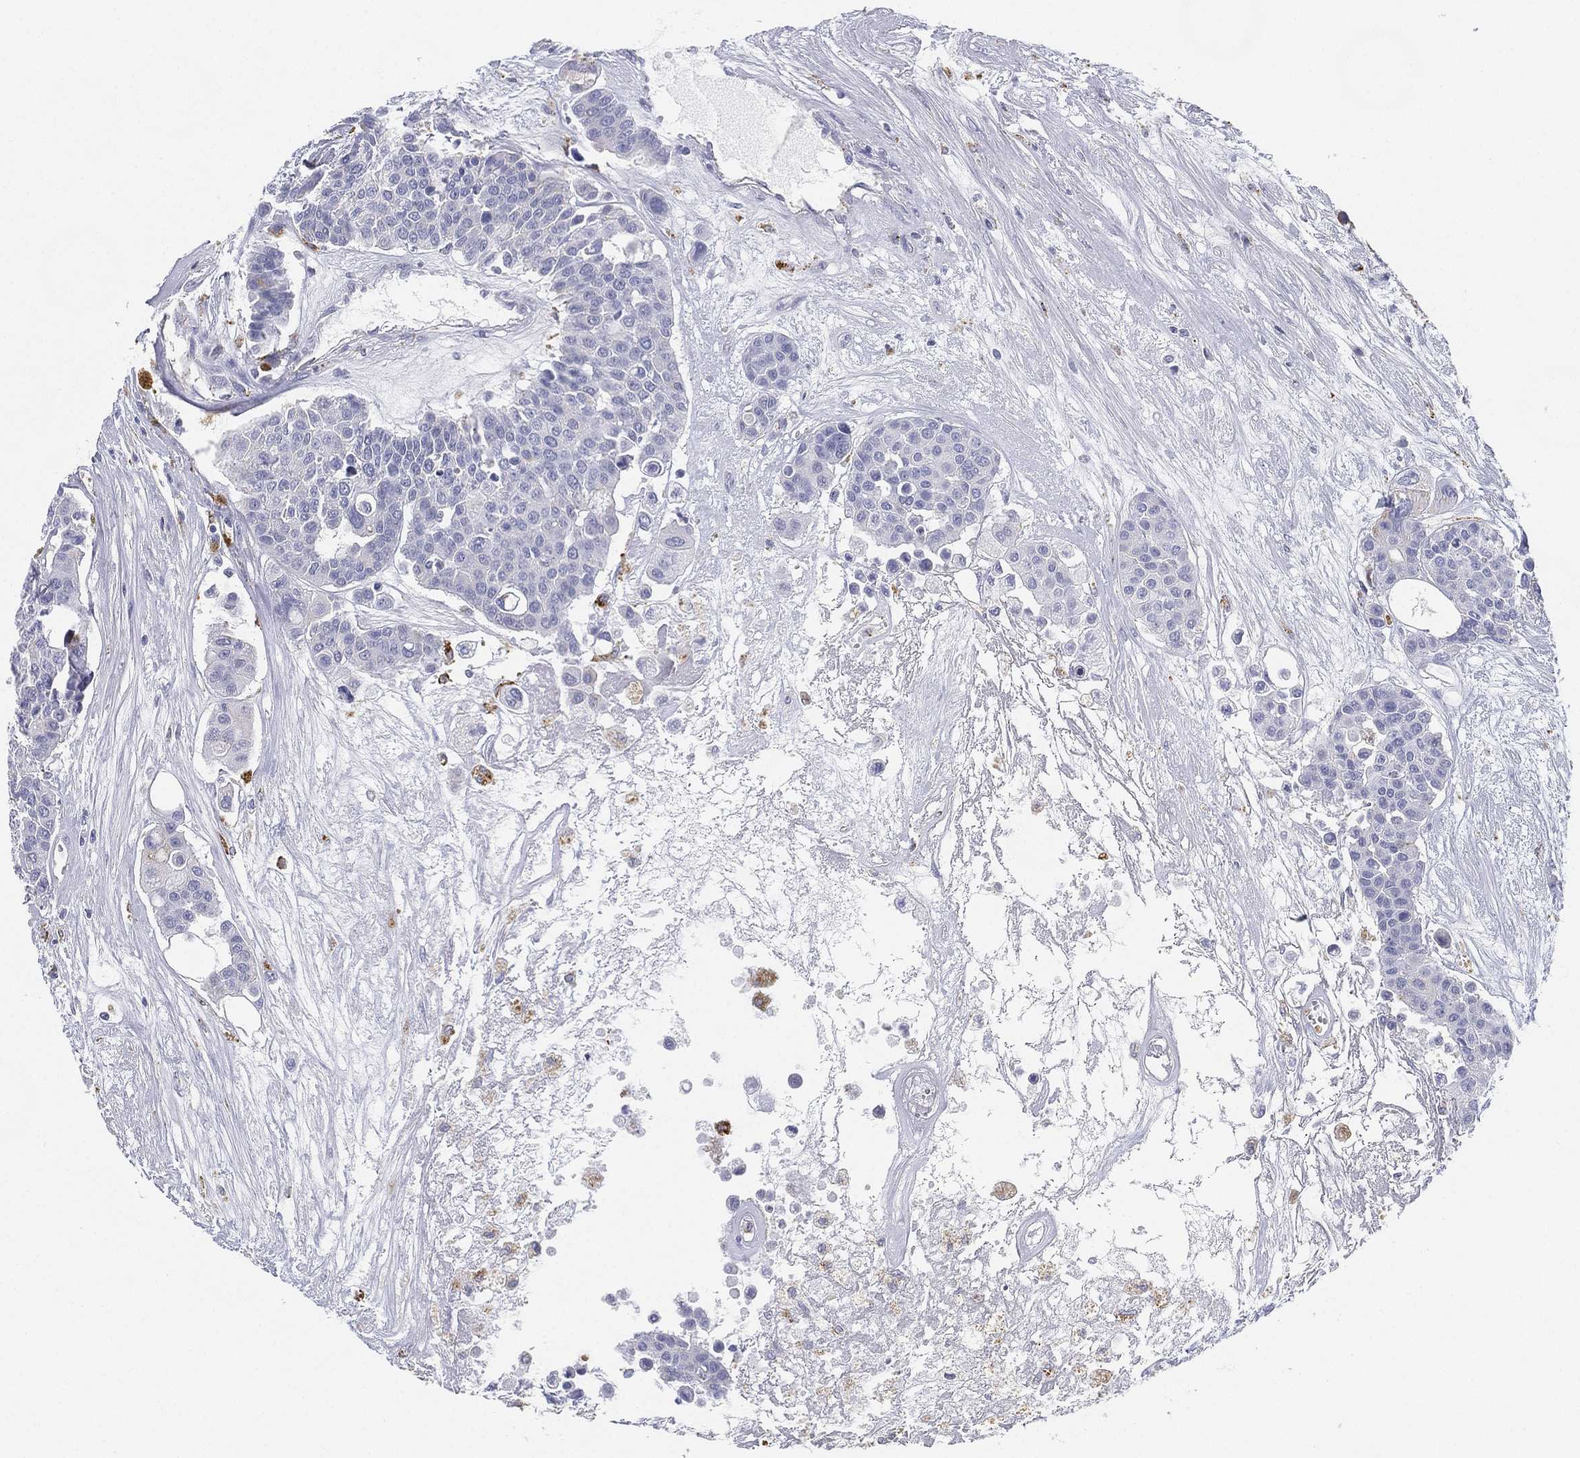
{"staining": {"intensity": "negative", "quantity": "none", "location": "none"}, "tissue": "carcinoid", "cell_type": "Tumor cells", "image_type": "cancer", "snomed": [{"axis": "morphology", "description": "Carcinoid, malignant, NOS"}, {"axis": "topography", "description": "Colon"}], "caption": "Tumor cells show no significant positivity in carcinoid.", "gene": "NPC2", "patient": {"sex": "male", "age": 81}}